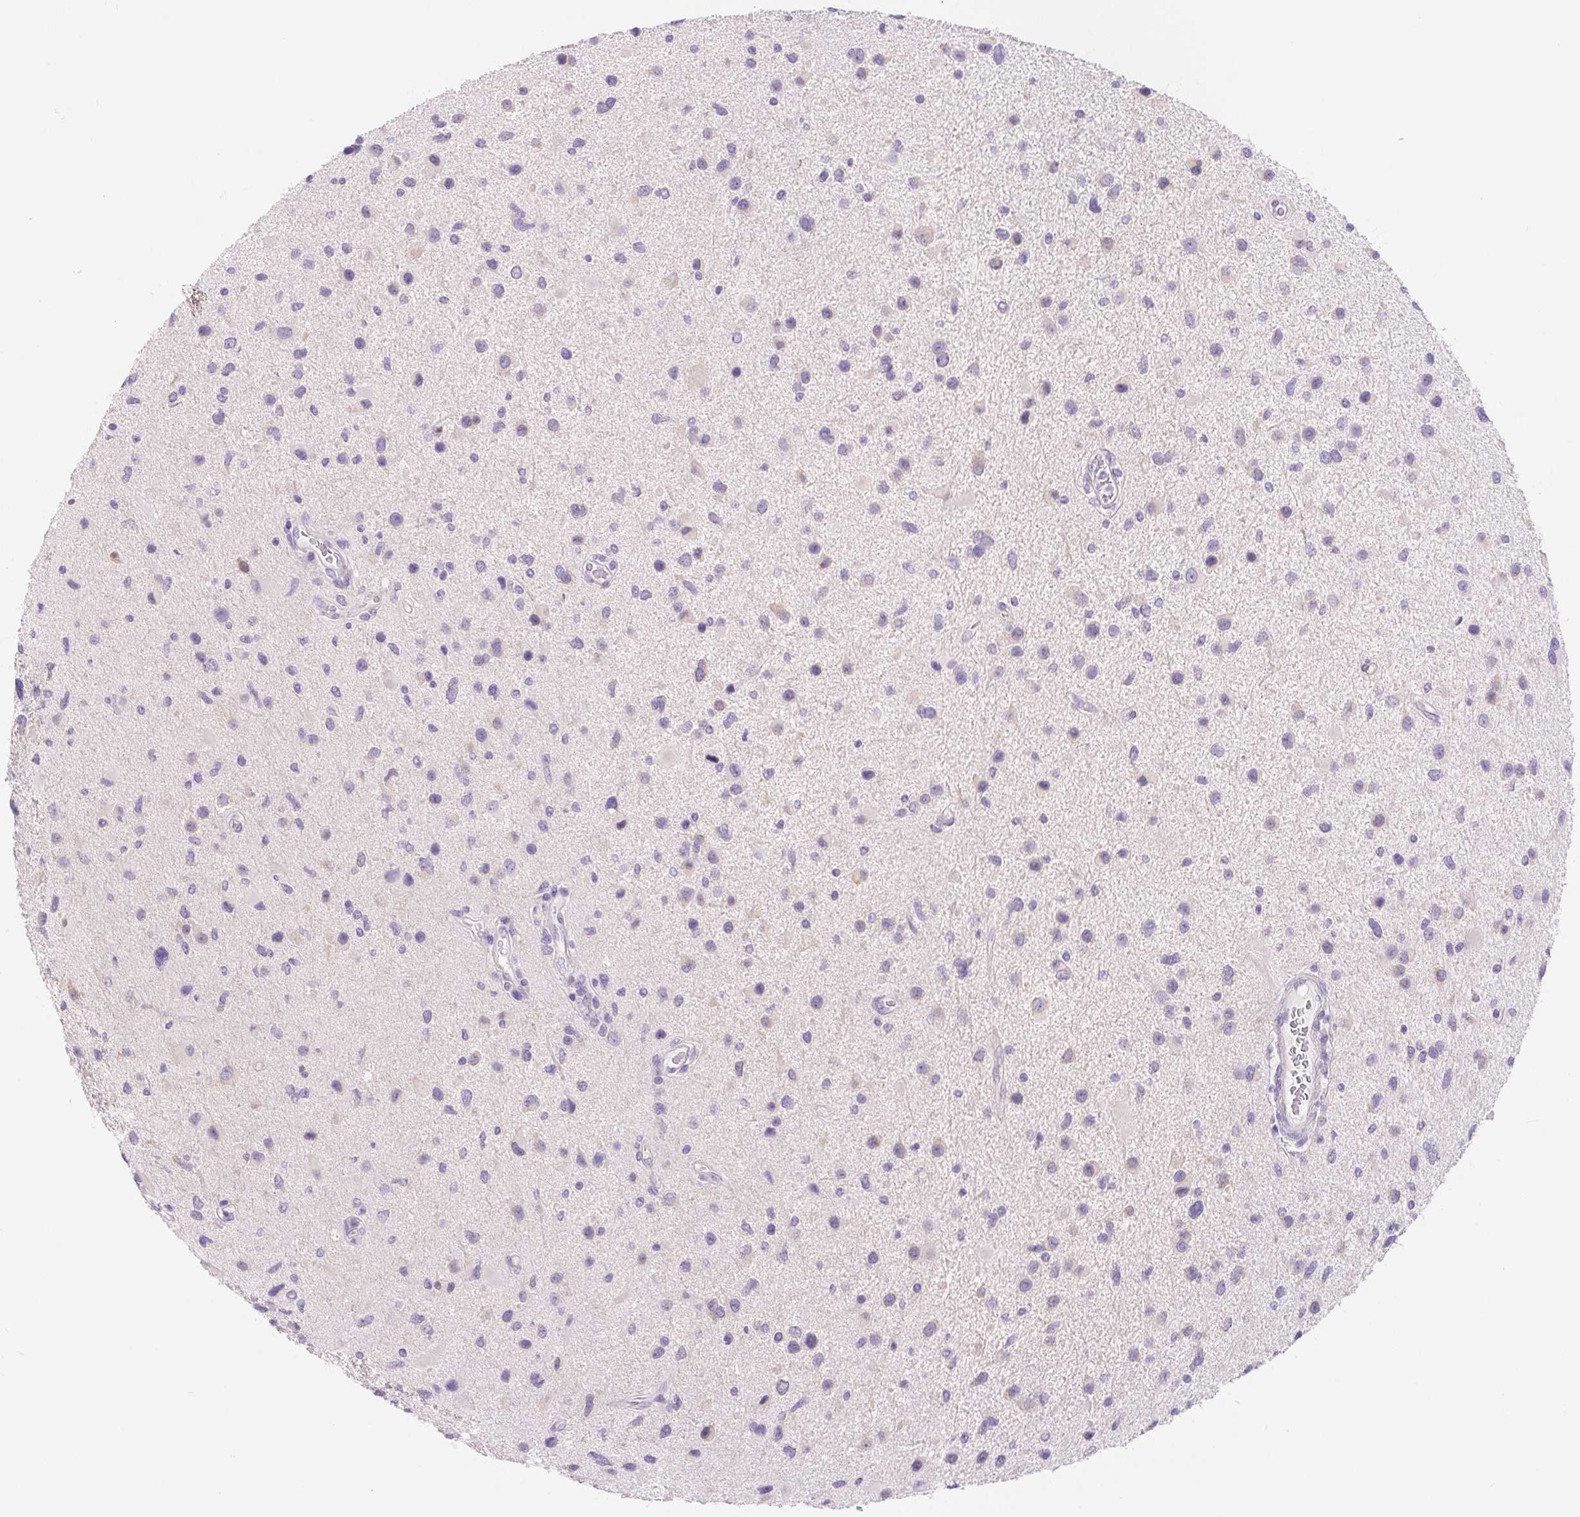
{"staining": {"intensity": "weak", "quantity": "<25%", "location": "cytoplasmic/membranous"}, "tissue": "glioma", "cell_type": "Tumor cells", "image_type": "cancer", "snomed": [{"axis": "morphology", "description": "Glioma, malignant, Low grade"}, {"axis": "topography", "description": "Brain"}], "caption": "This is a photomicrograph of immunohistochemistry staining of glioma, which shows no staining in tumor cells. Nuclei are stained in blue.", "gene": "DYNC2LI1", "patient": {"sex": "female", "age": 32}}